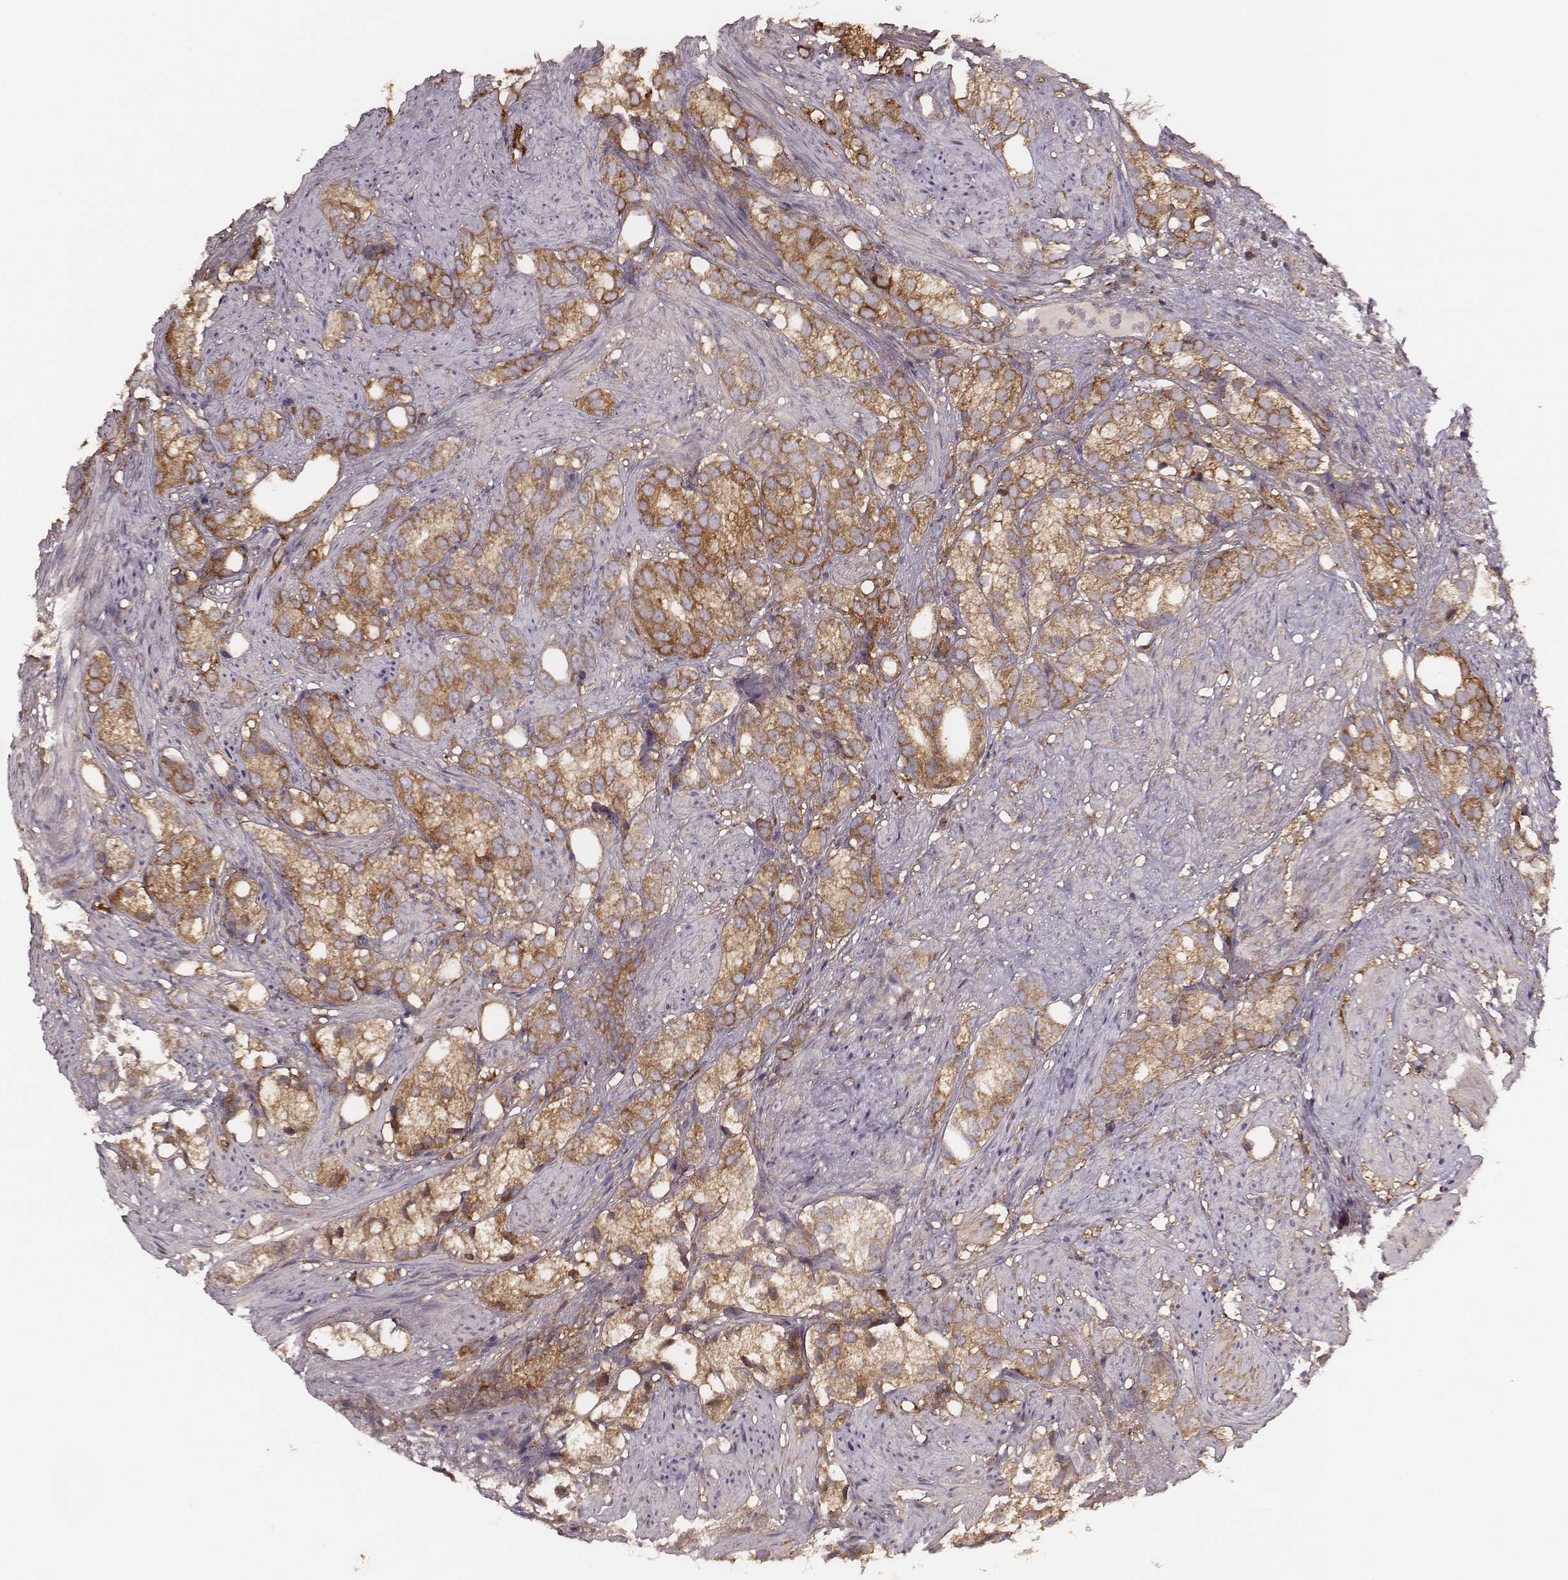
{"staining": {"intensity": "strong", "quantity": ">75%", "location": "cytoplasmic/membranous"}, "tissue": "prostate cancer", "cell_type": "Tumor cells", "image_type": "cancer", "snomed": [{"axis": "morphology", "description": "Adenocarcinoma, High grade"}, {"axis": "topography", "description": "Prostate"}], "caption": "Tumor cells display high levels of strong cytoplasmic/membranous staining in about >75% of cells in high-grade adenocarcinoma (prostate). (DAB (3,3'-diaminobenzidine) = brown stain, brightfield microscopy at high magnification).", "gene": "CARS1", "patient": {"sex": "male", "age": 82}}